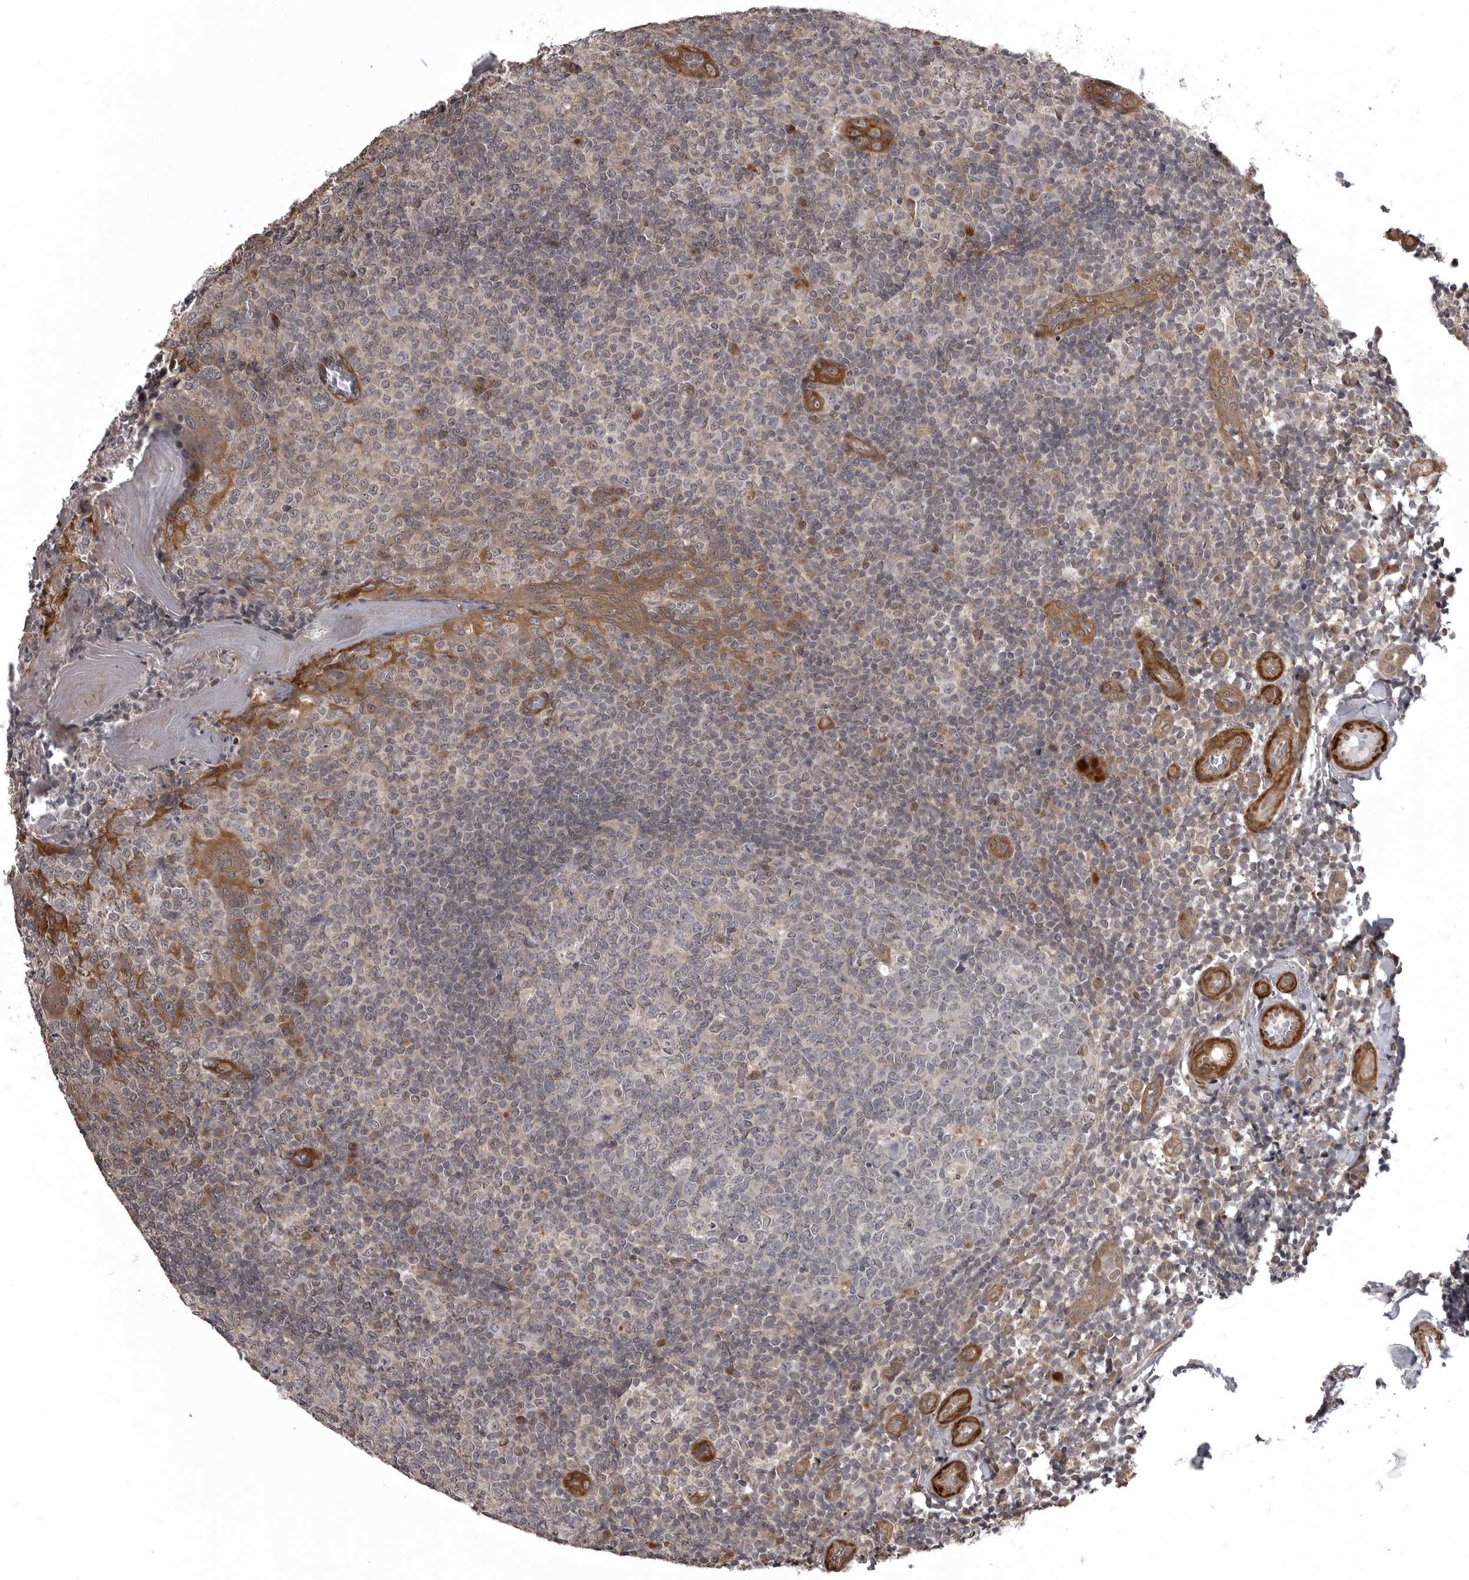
{"staining": {"intensity": "negative", "quantity": "none", "location": "none"}, "tissue": "tonsil", "cell_type": "Germinal center cells", "image_type": "normal", "snomed": [{"axis": "morphology", "description": "Normal tissue, NOS"}, {"axis": "topography", "description": "Tonsil"}], "caption": "Immunohistochemical staining of normal human tonsil demonstrates no significant staining in germinal center cells. (DAB immunohistochemistry visualized using brightfield microscopy, high magnification).", "gene": "SNX16", "patient": {"sex": "female", "age": 19}}